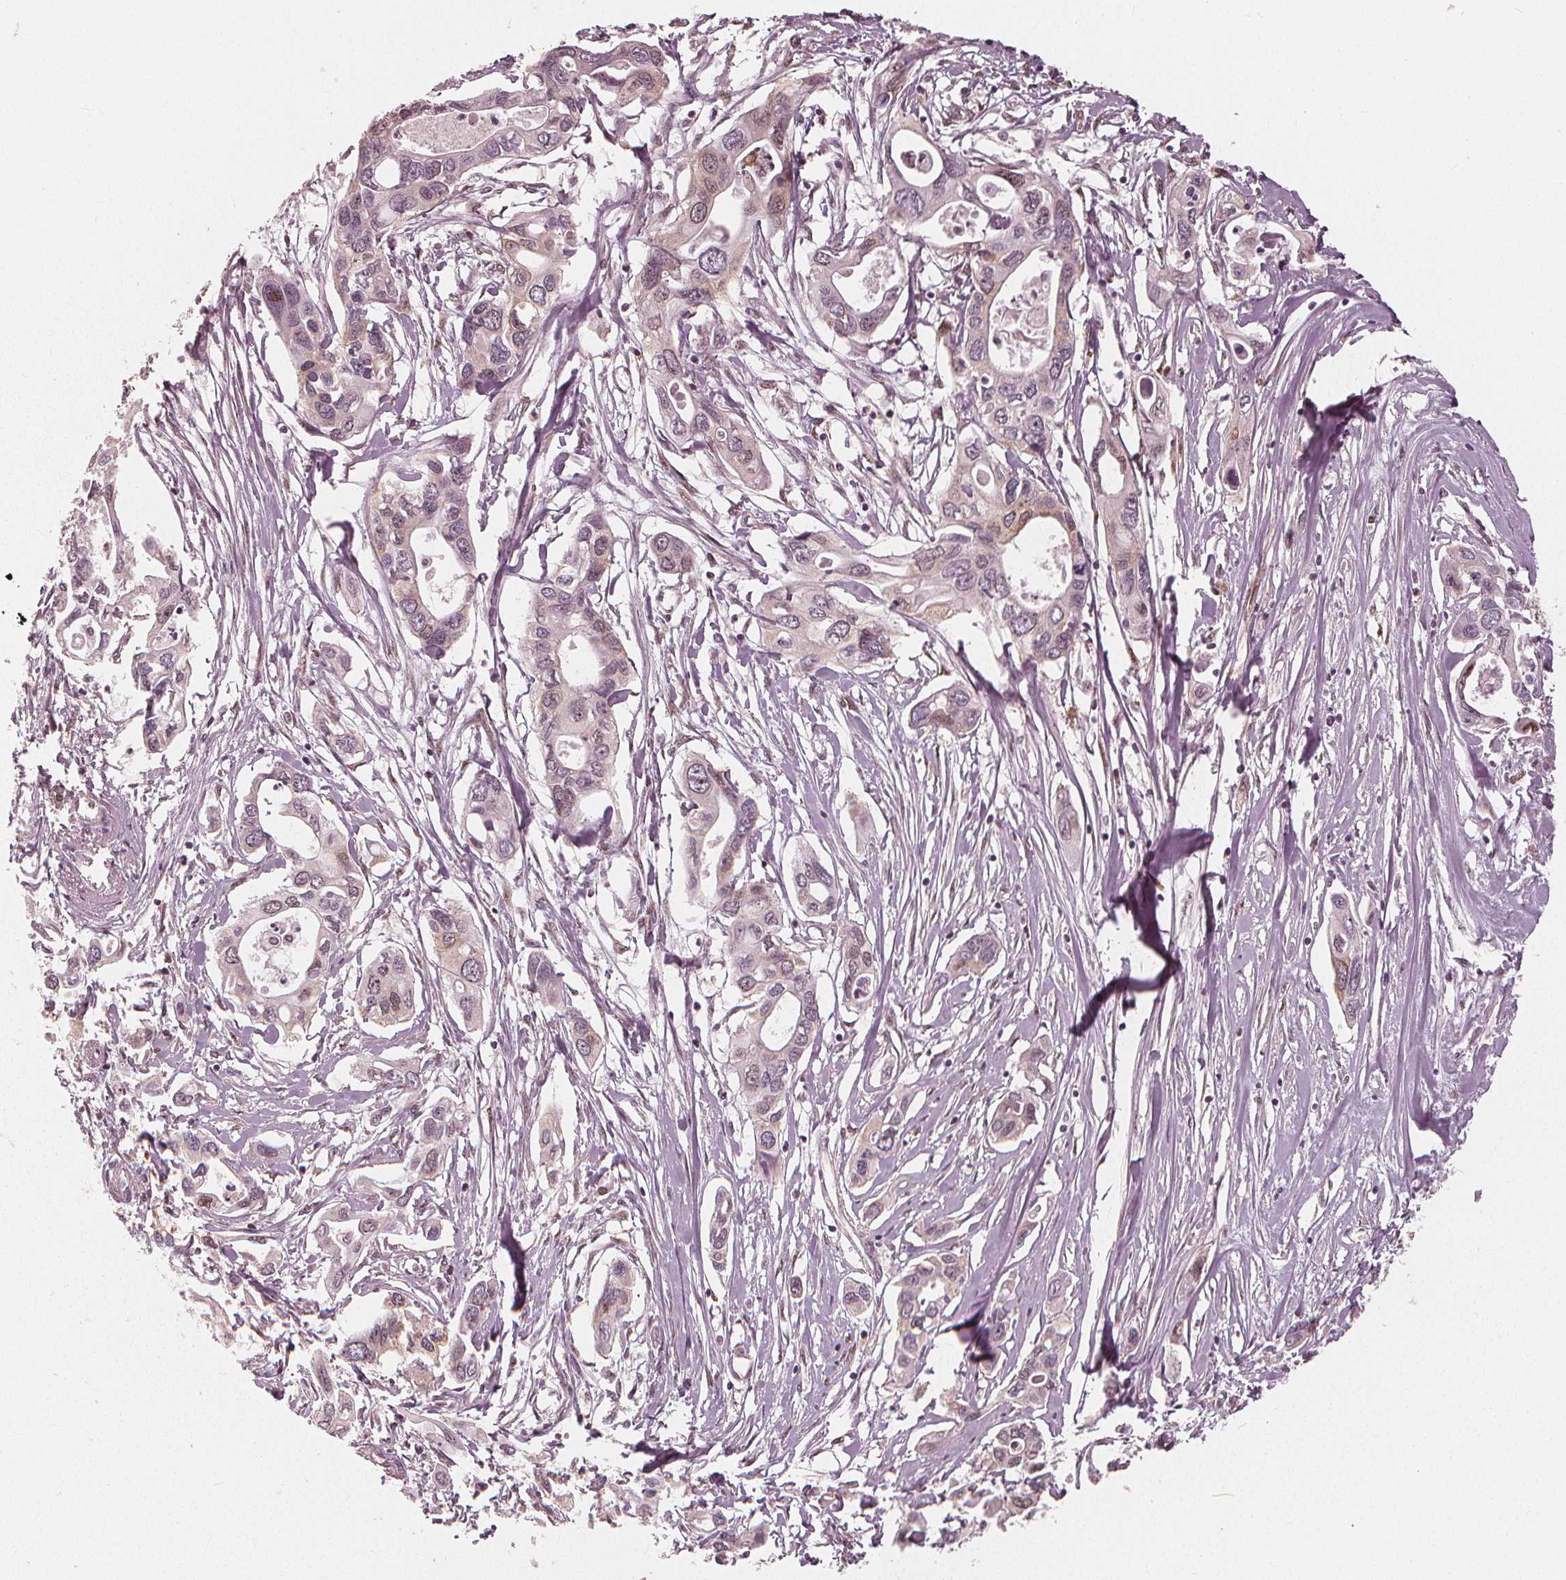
{"staining": {"intensity": "moderate", "quantity": "<25%", "location": "nuclear"}, "tissue": "pancreatic cancer", "cell_type": "Tumor cells", "image_type": "cancer", "snomed": [{"axis": "morphology", "description": "Adenocarcinoma, NOS"}, {"axis": "topography", "description": "Pancreas"}], "caption": "Human pancreatic adenocarcinoma stained for a protein (brown) demonstrates moderate nuclear positive staining in approximately <25% of tumor cells.", "gene": "SQSTM1", "patient": {"sex": "male", "age": 60}}